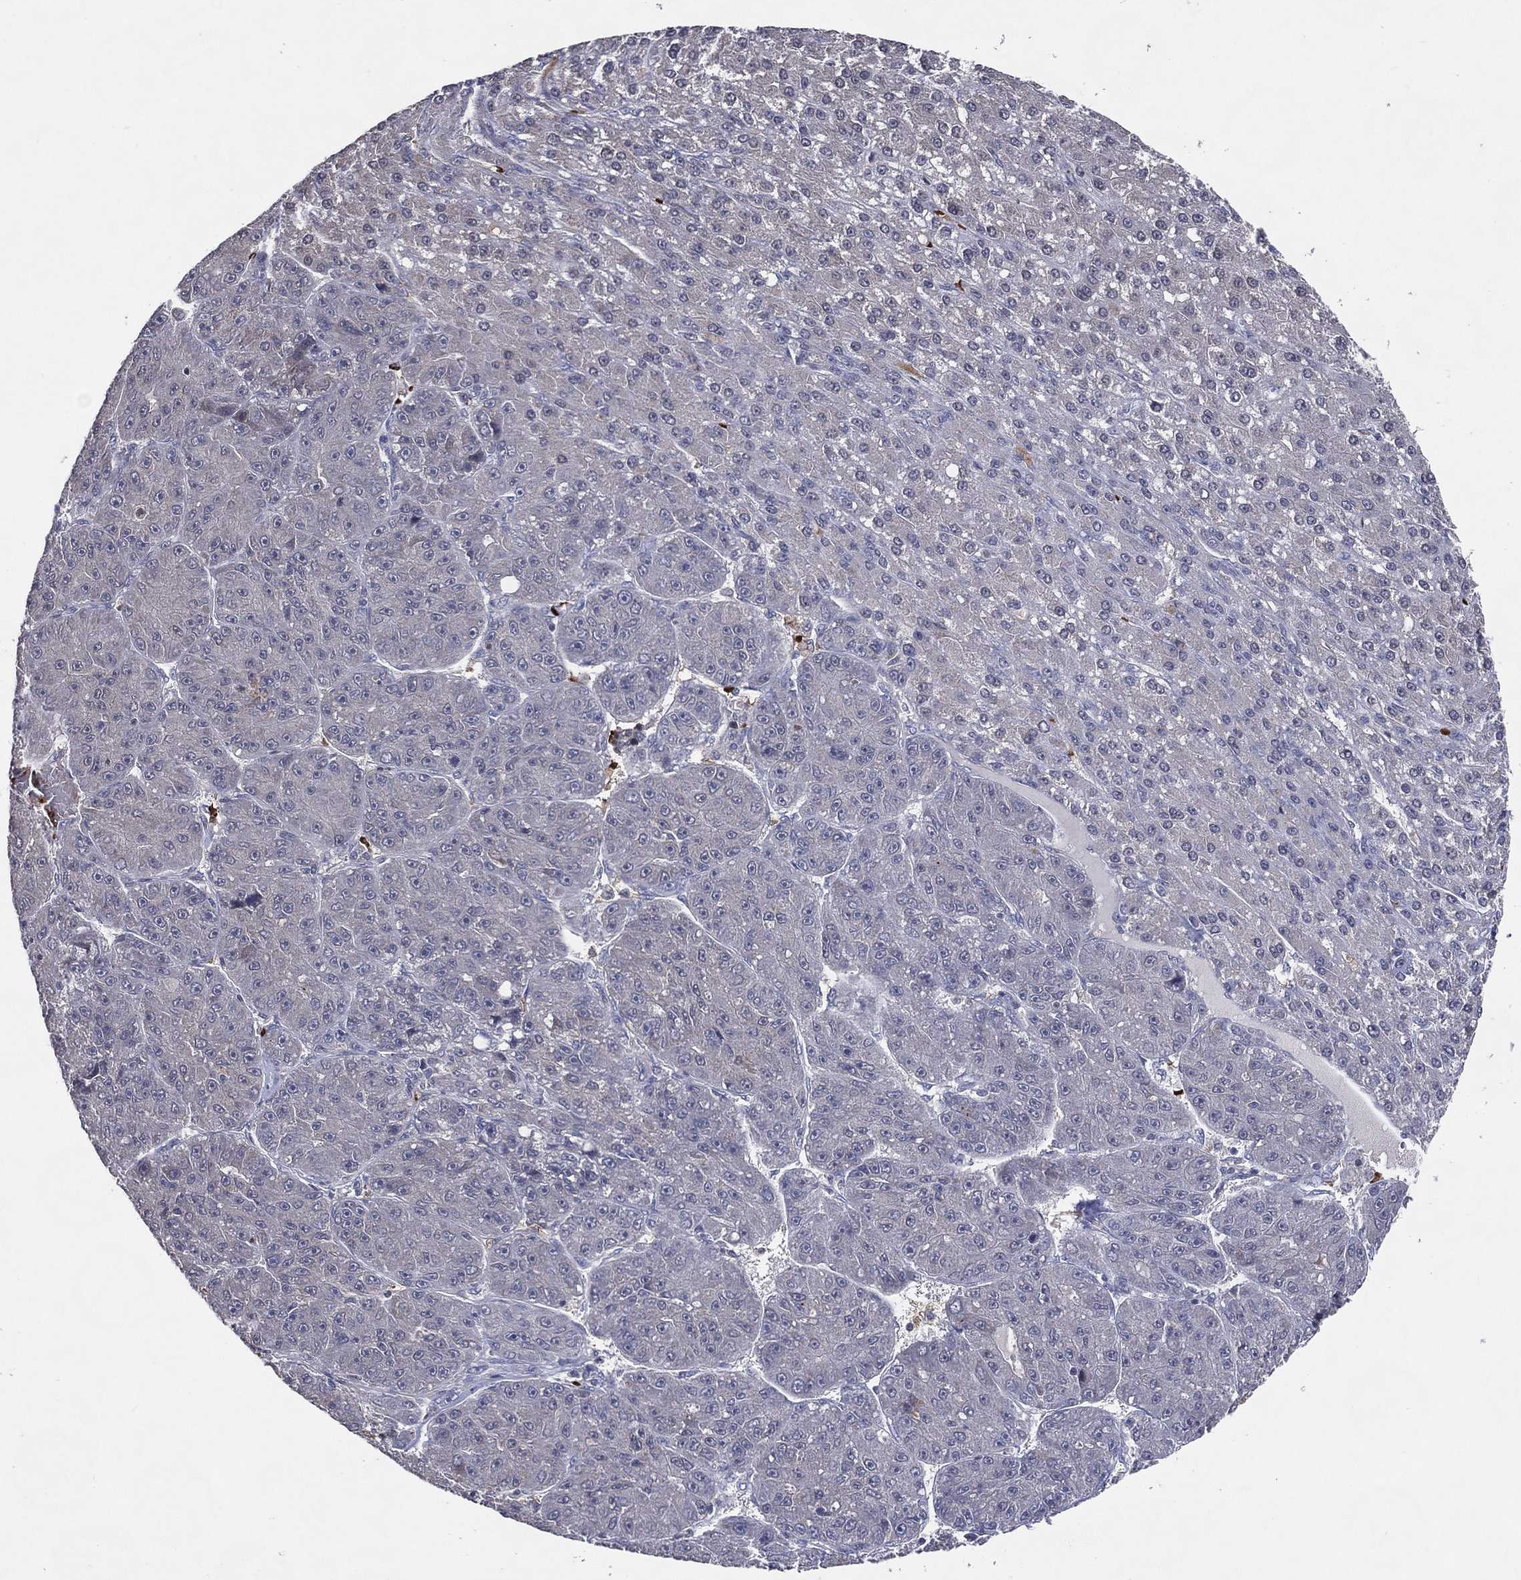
{"staining": {"intensity": "negative", "quantity": "none", "location": "none"}, "tissue": "liver cancer", "cell_type": "Tumor cells", "image_type": "cancer", "snomed": [{"axis": "morphology", "description": "Carcinoma, Hepatocellular, NOS"}, {"axis": "topography", "description": "Liver"}], "caption": "The histopathology image reveals no staining of tumor cells in liver cancer.", "gene": "DNAH7", "patient": {"sex": "male", "age": 67}}